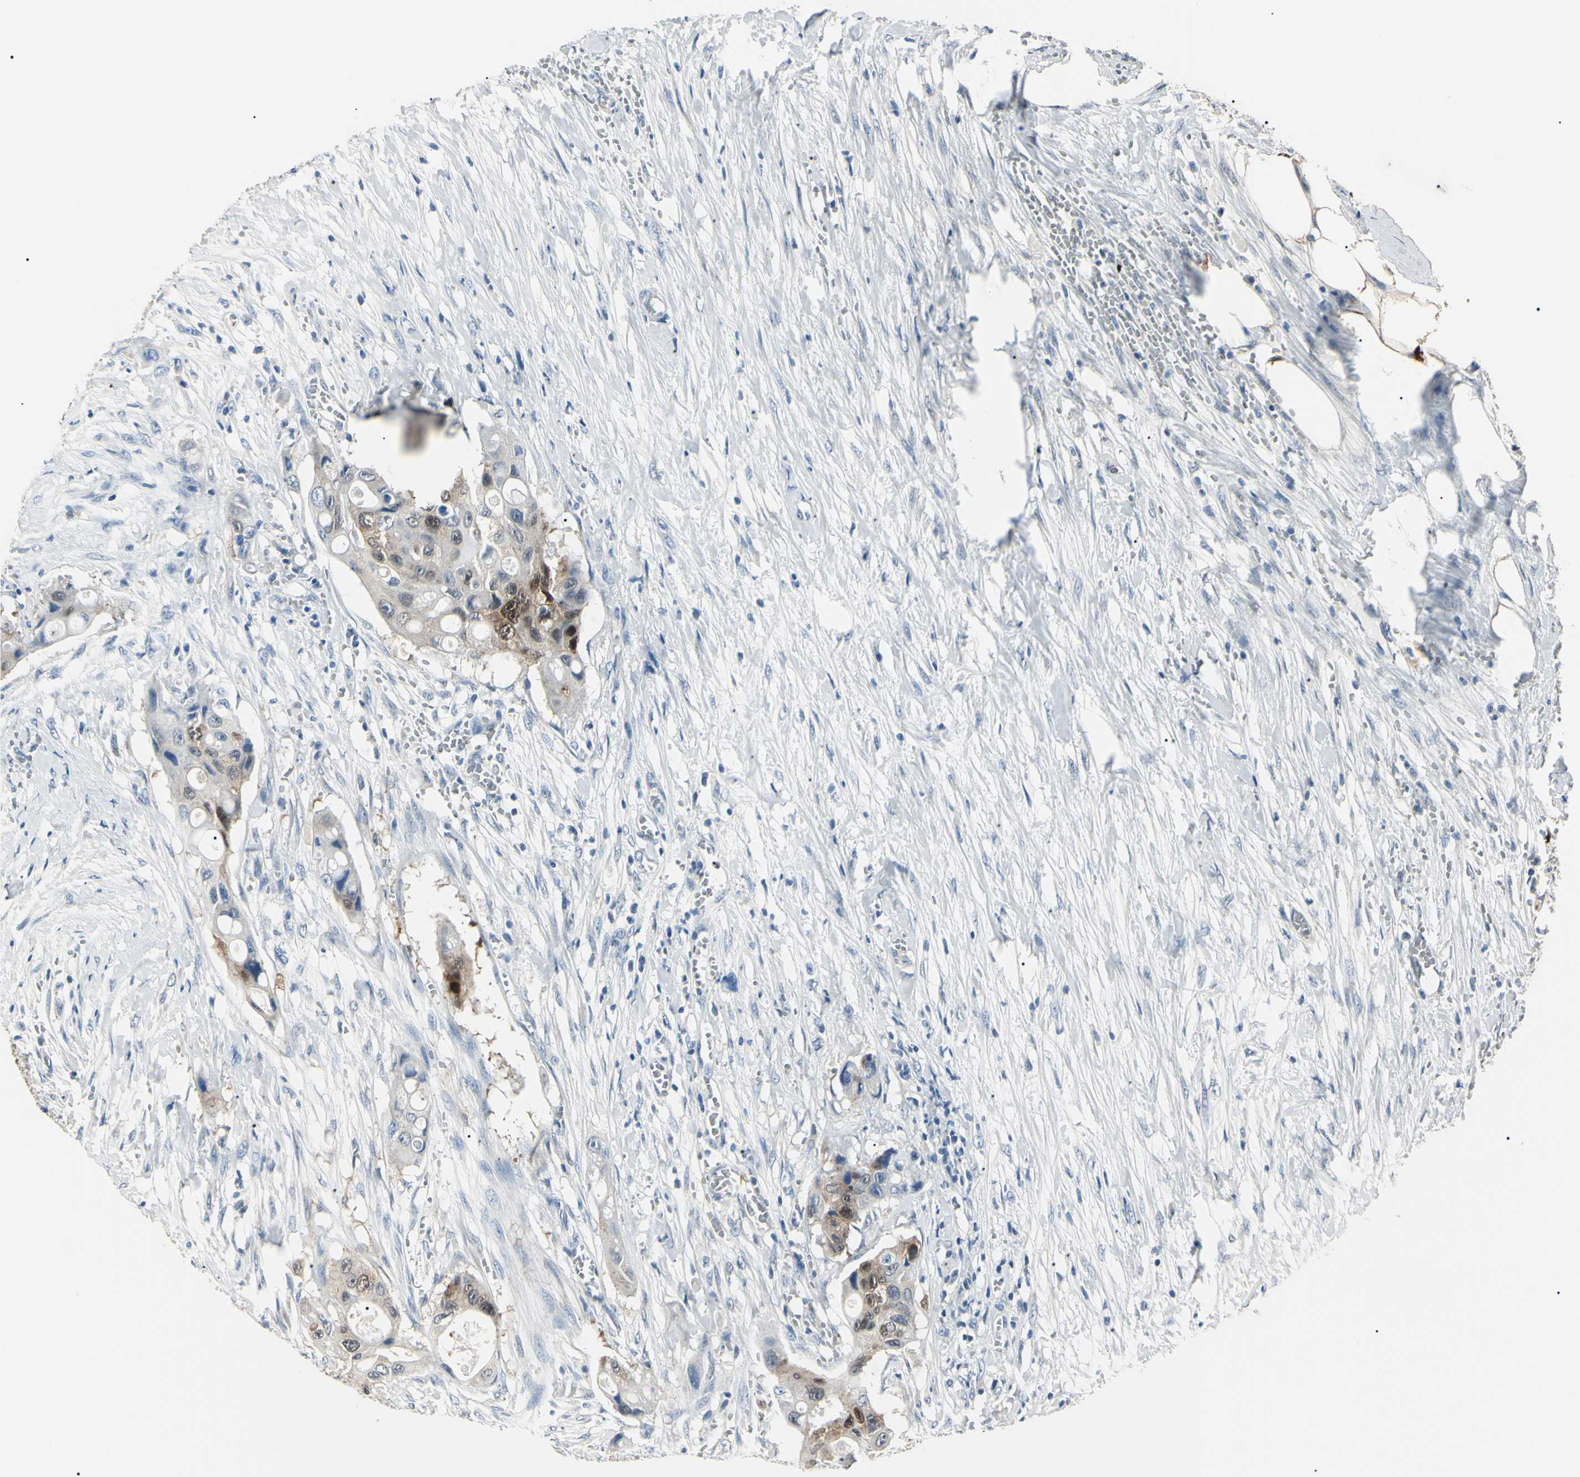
{"staining": {"intensity": "strong", "quantity": "25%-75%", "location": "cytoplasmic/membranous,nuclear"}, "tissue": "colorectal cancer", "cell_type": "Tumor cells", "image_type": "cancer", "snomed": [{"axis": "morphology", "description": "Adenocarcinoma, NOS"}, {"axis": "topography", "description": "Colon"}], "caption": "The photomicrograph shows immunohistochemical staining of adenocarcinoma (colorectal). There is strong cytoplasmic/membranous and nuclear expression is seen in approximately 25%-75% of tumor cells. The staining was performed using DAB (3,3'-diaminobenzidine), with brown indicating positive protein expression. Nuclei are stained blue with hematoxylin.", "gene": "AKR1C3", "patient": {"sex": "female", "age": 57}}